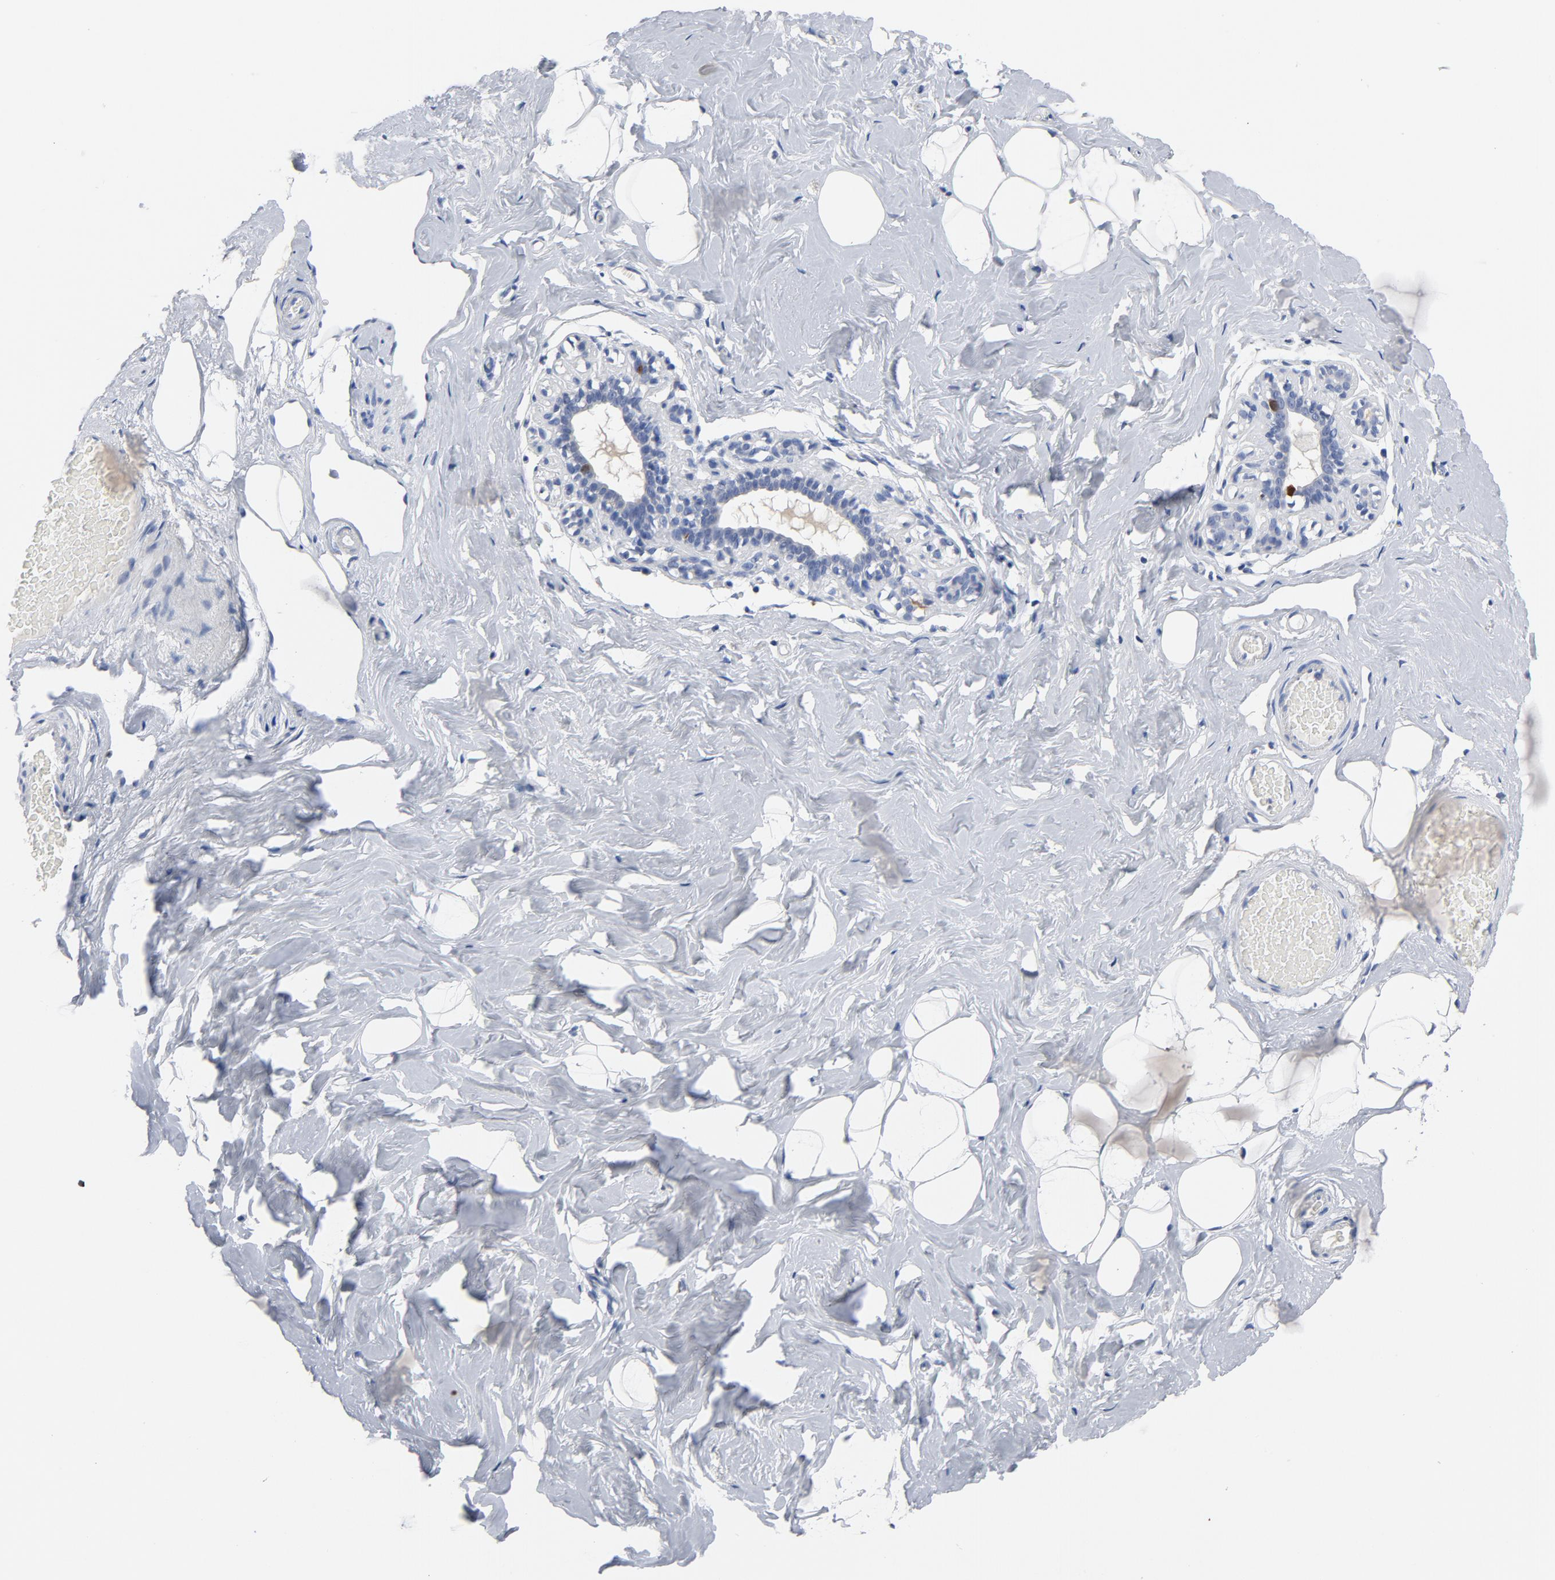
{"staining": {"intensity": "negative", "quantity": "none", "location": "none"}, "tissue": "breast", "cell_type": "Adipocytes", "image_type": "normal", "snomed": [{"axis": "morphology", "description": "Normal tissue, NOS"}, {"axis": "topography", "description": "Breast"}, {"axis": "topography", "description": "Soft tissue"}], "caption": "Adipocytes are negative for protein expression in normal human breast. The staining was performed using DAB (3,3'-diaminobenzidine) to visualize the protein expression in brown, while the nuclei were stained in blue with hematoxylin (Magnification: 20x).", "gene": "CDC20", "patient": {"sex": "female", "age": 75}}